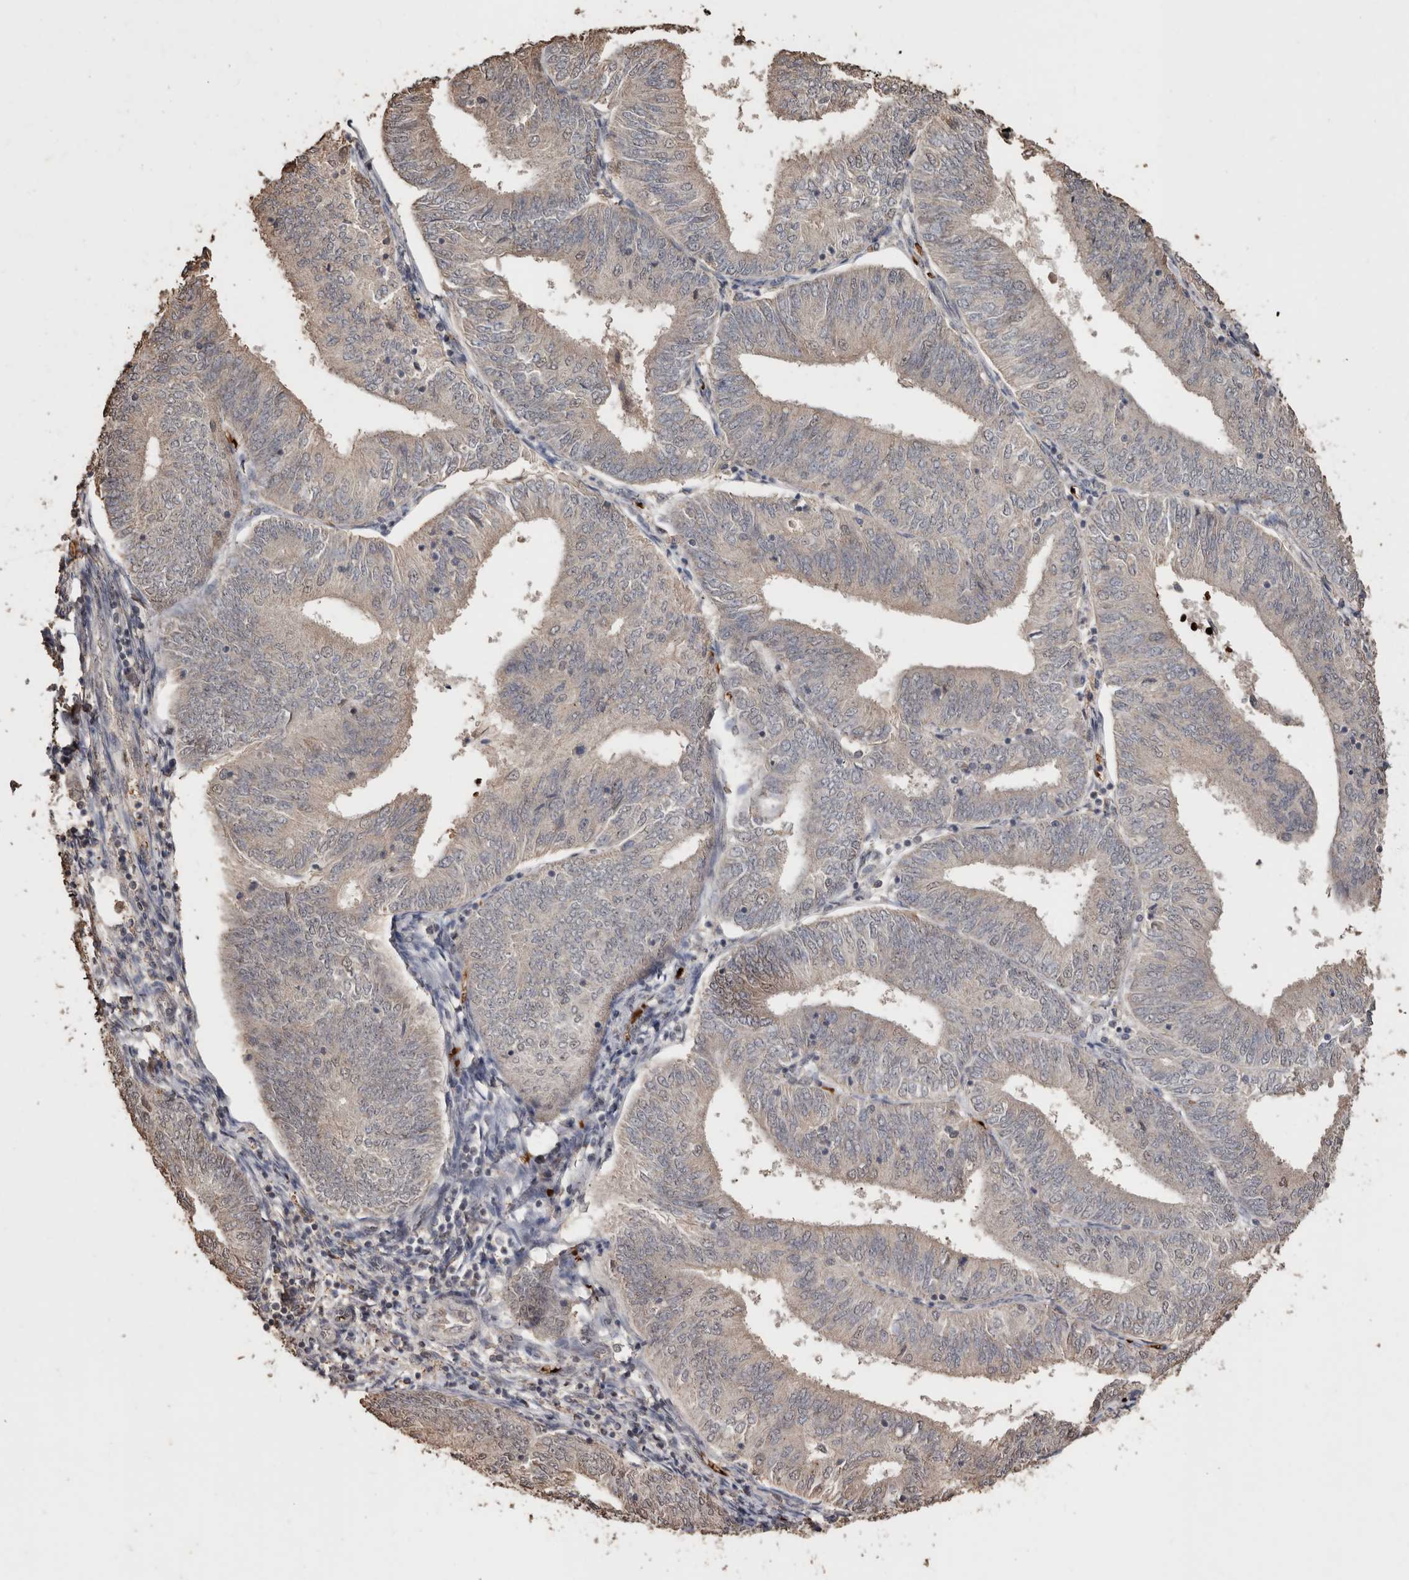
{"staining": {"intensity": "weak", "quantity": "<25%", "location": "cytoplasmic/membranous"}, "tissue": "endometrial cancer", "cell_type": "Tumor cells", "image_type": "cancer", "snomed": [{"axis": "morphology", "description": "Adenocarcinoma, NOS"}, {"axis": "topography", "description": "Endometrium"}], "caption": "Tumor cells are negative for brown protein staining in endometrial cancer (adenocarcinoma).", "gene": "GRAMD2A", "patient": {"sex": "female", "age": 58}}